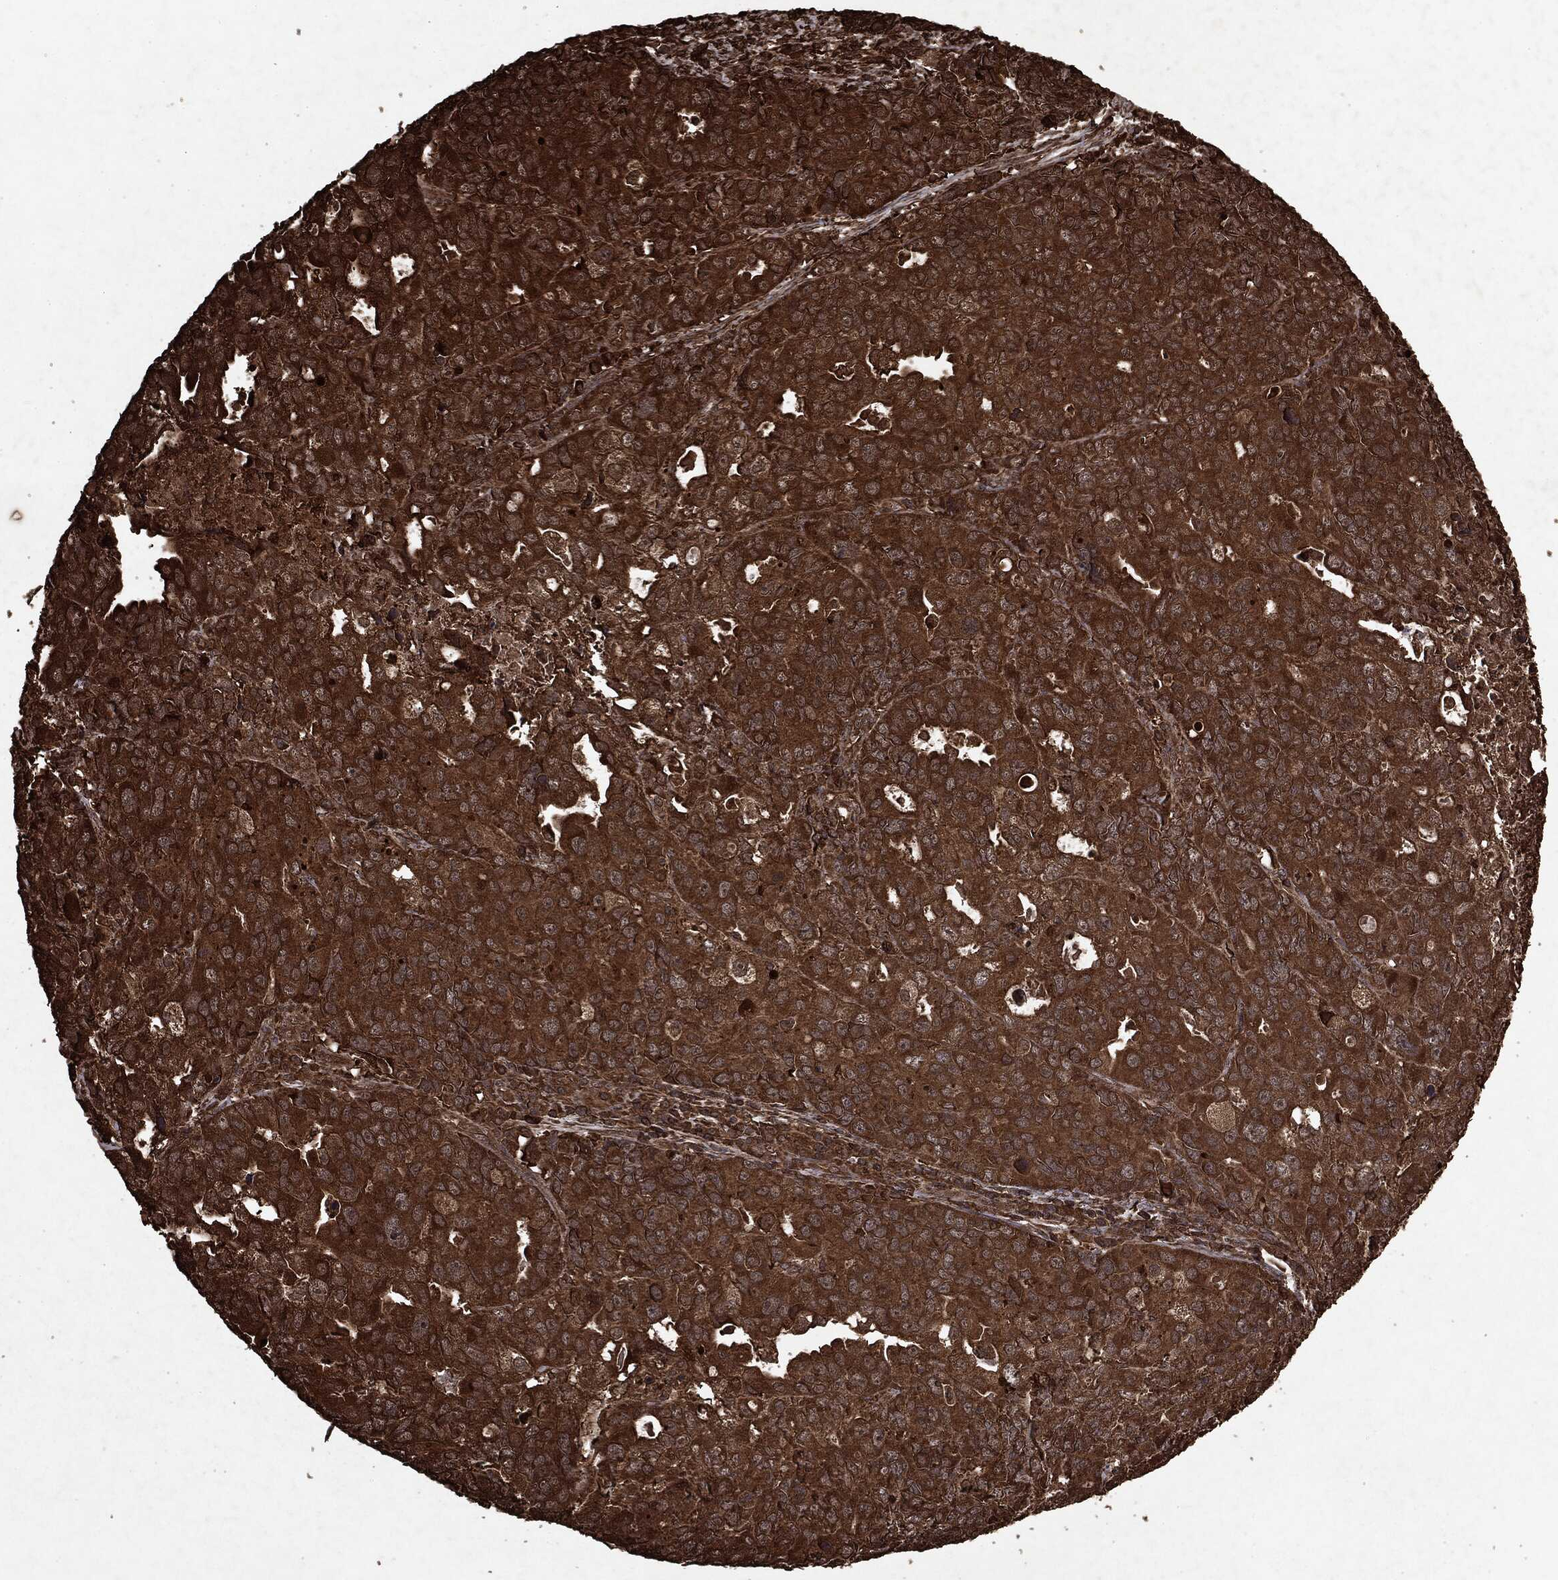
{"staining": {"intensity": "strong", "quantity": ">75%", "location": "cytoplasmic/membranous"}, "tissue": "endometrial cancer", "cell_type": "Tumor cells", "image_type": "cancer", "snomed": [{"axis": "morphology", "description": "Adenocarcinoma, NOS"}, {"axis": "topography", "description": "Uterus"}], "caption": "High-power microscopy captured an IHC photomicrograph of endometrial cancer (adenocarcinoma), revealing strong cytoplasmic/membranous positivity in about >75% of tumor cells. The staining was performed using DAB (3,3'-diaminobenzidine) to visualize the protein expression in brown, while the nuclei were stained in blue with hematoxylin (Magnification: 20x).", "gene": "ARAF", "patient": {"sex": "female", "age": 79}}